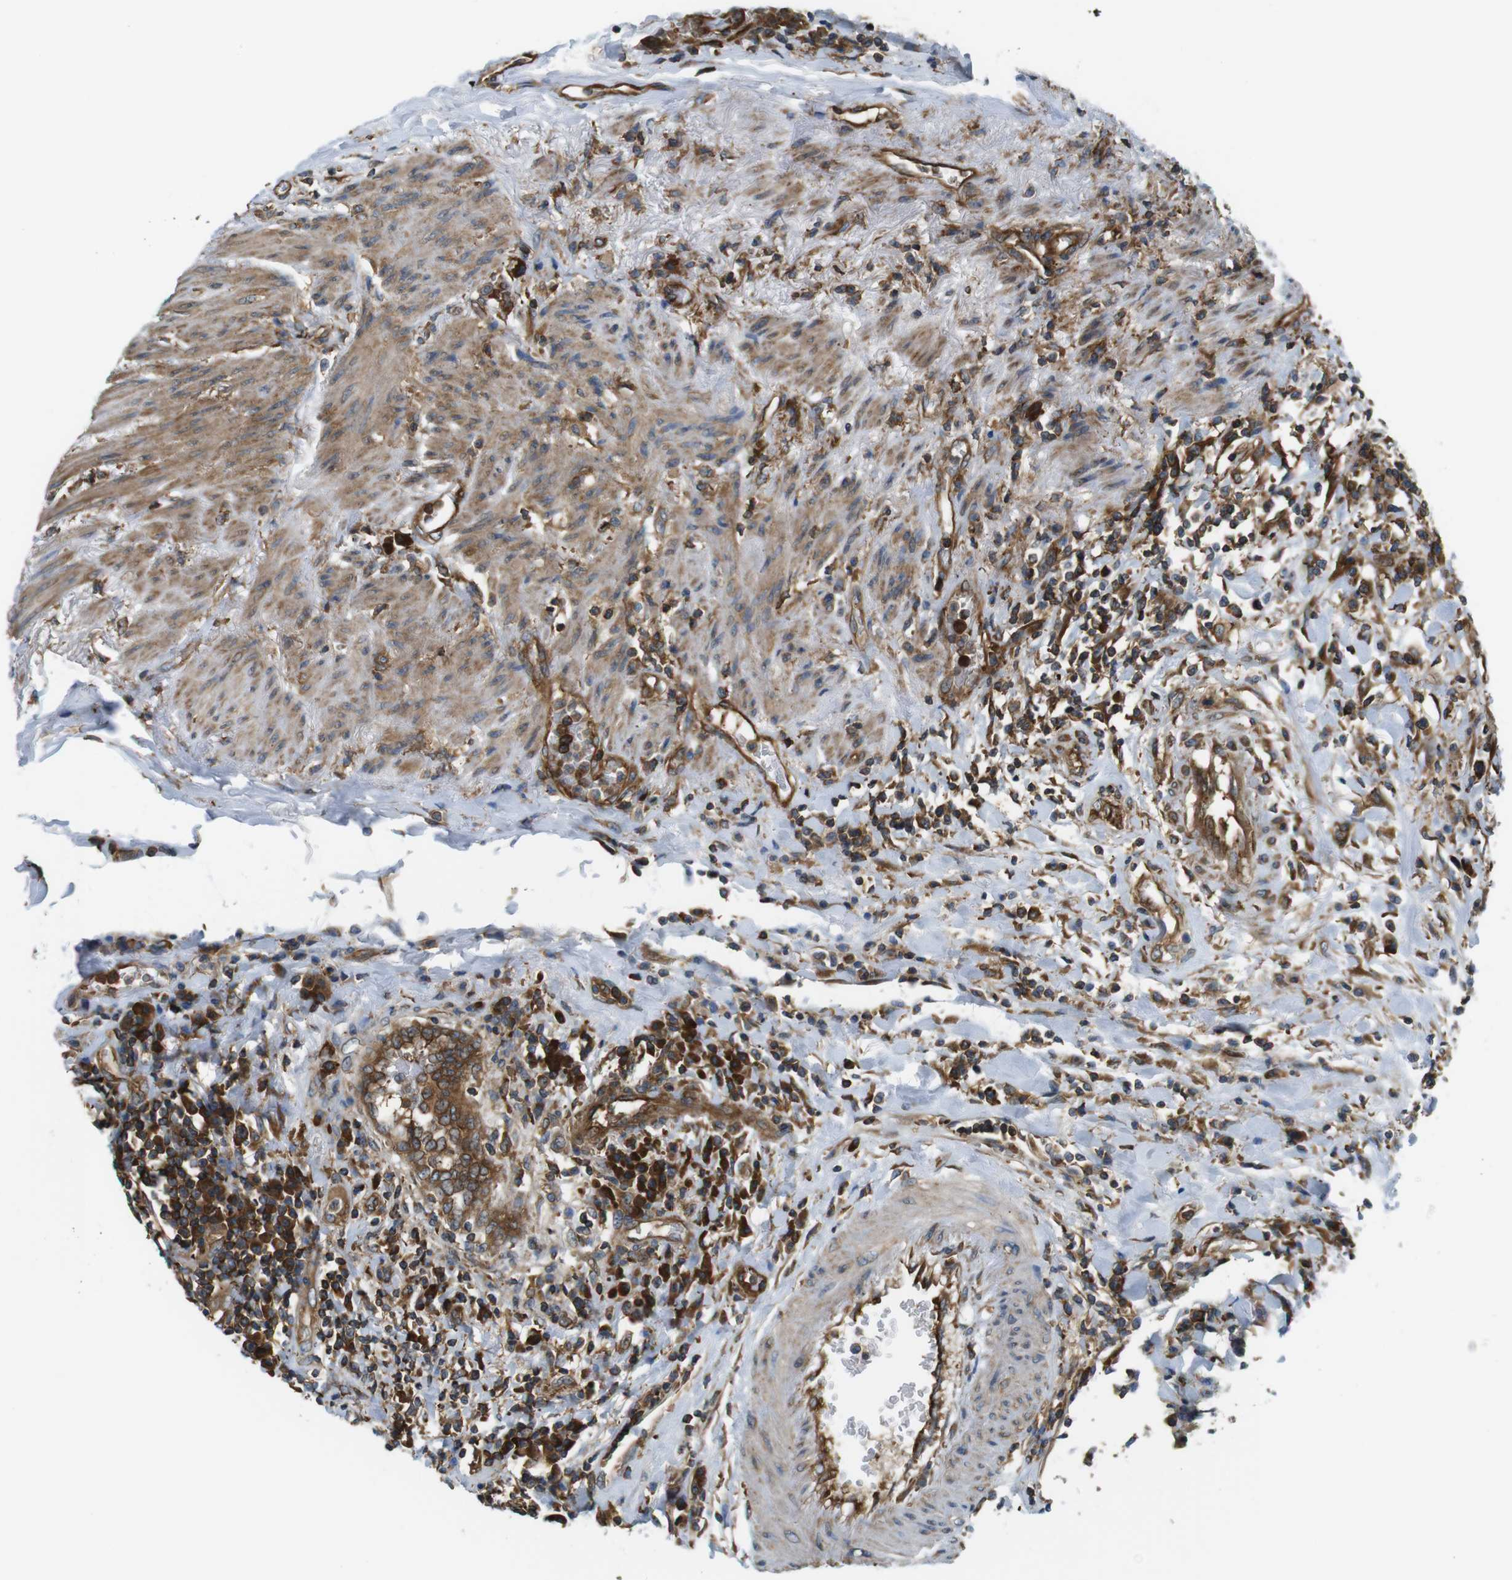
{"staining": {"intensity": "moderate", "quantity": ">75%", "location": "cytoplasmic/membranous"}, "tissue": "urothelial cancer", "cell_type": "Tumor cells", "image_type": "cancer", "snomed": [{"axis": "morphology", "description": "Urothelial carcinoma, High grade"}, {"axis": "topography", "description": "Urinary bladder"}], "caption": "Immunohistochemical staining of urothelial cancer exhibits medium levels of moderate cytoplasmic/membranous staining in about >75% of tumor cells.", "gene": "TSC1", "patient": {"sex": "female", "age": 80}}